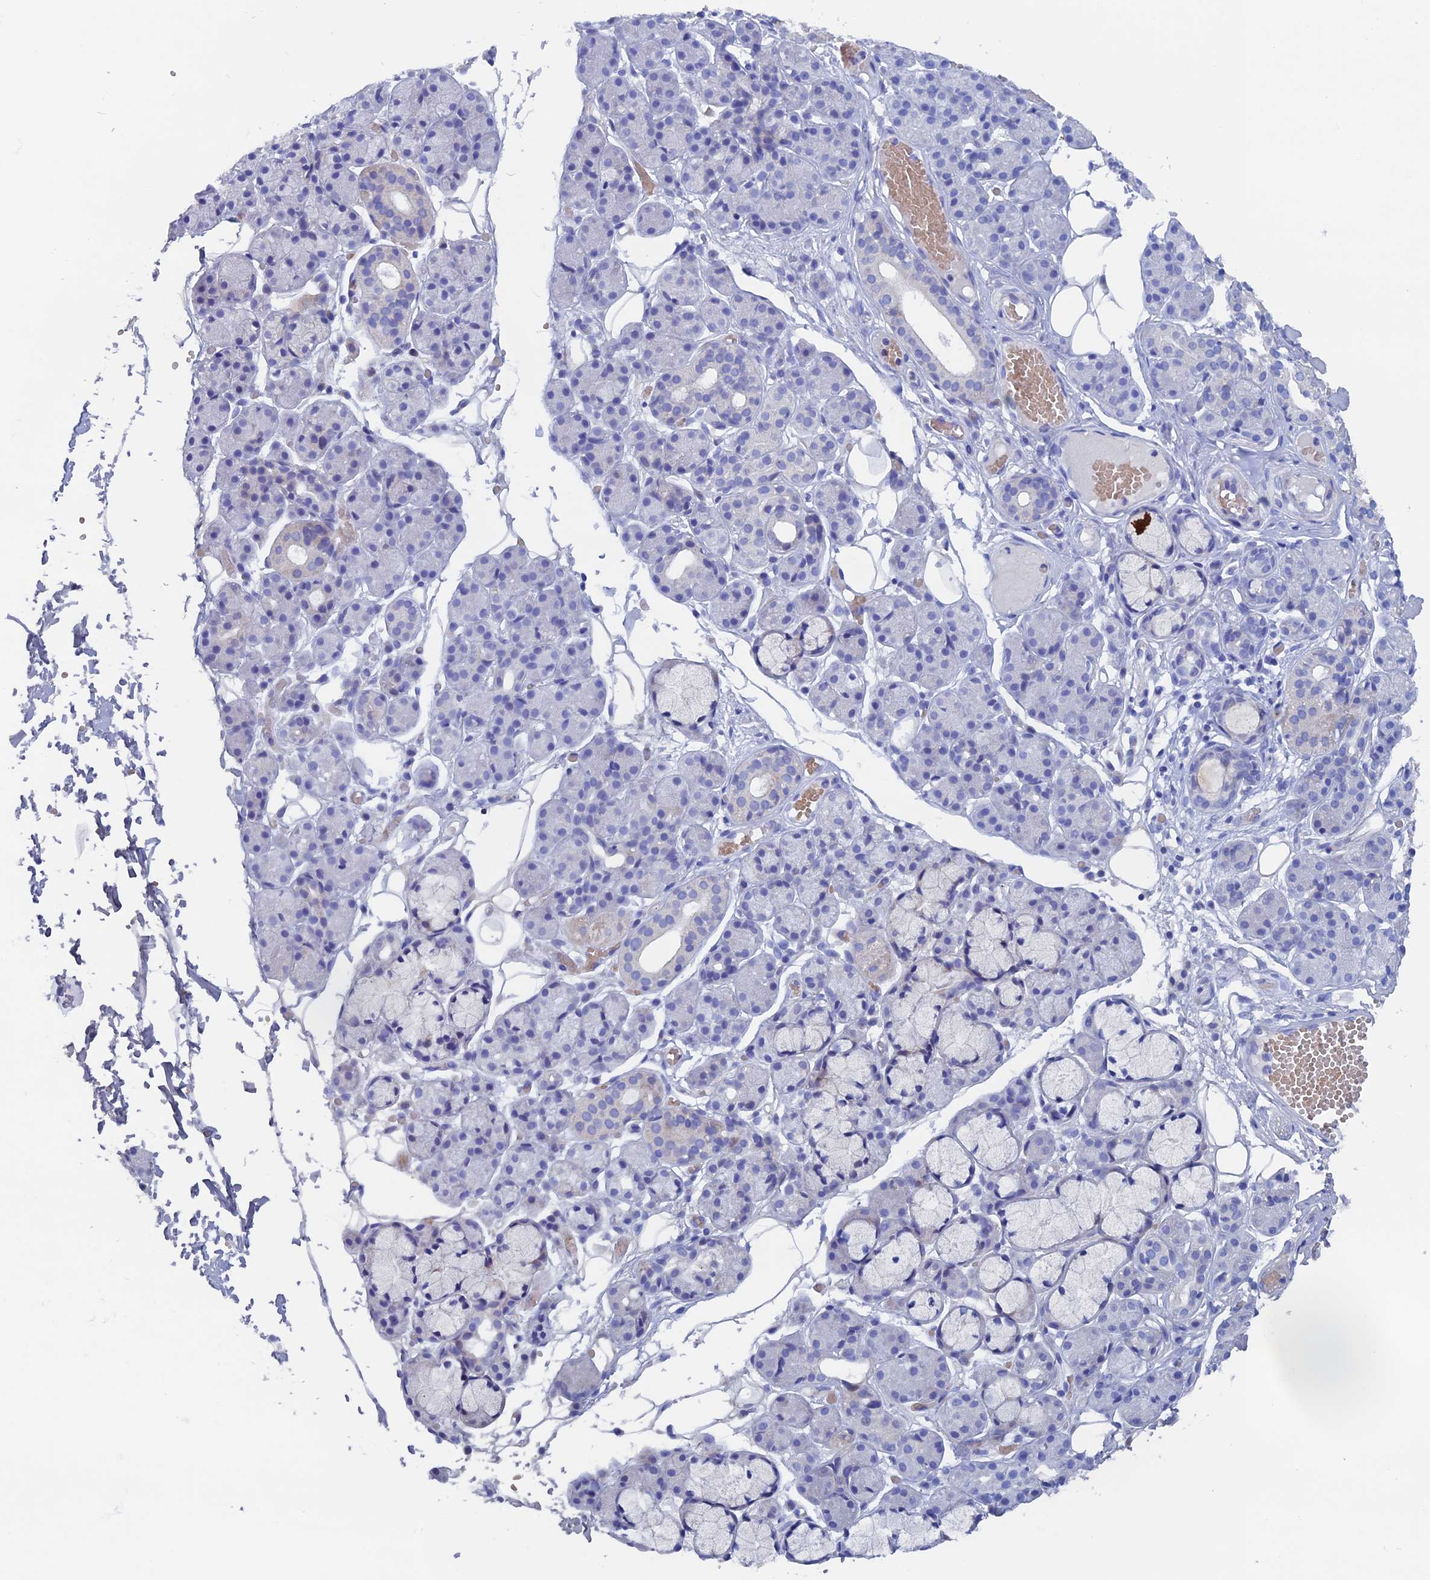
{"staining": {"intensity": "negative", "quantity": "none", "location": "none"}, "tissue": "salivary gland", "cell_type": "Glandular cells", "image_type": "normal", "snomed": [{"axis": "morphology", "description": "Normal tissue, NOS"}, {"axis": "topography", "description": "Salivary gland"}], "caption": "DAB immunohistochemical staining of benign salivary gland exhibits no significant staining in glandular cells.", "gene": "PSMC3IP", "patient": {"sex": "male", "age": 63}}